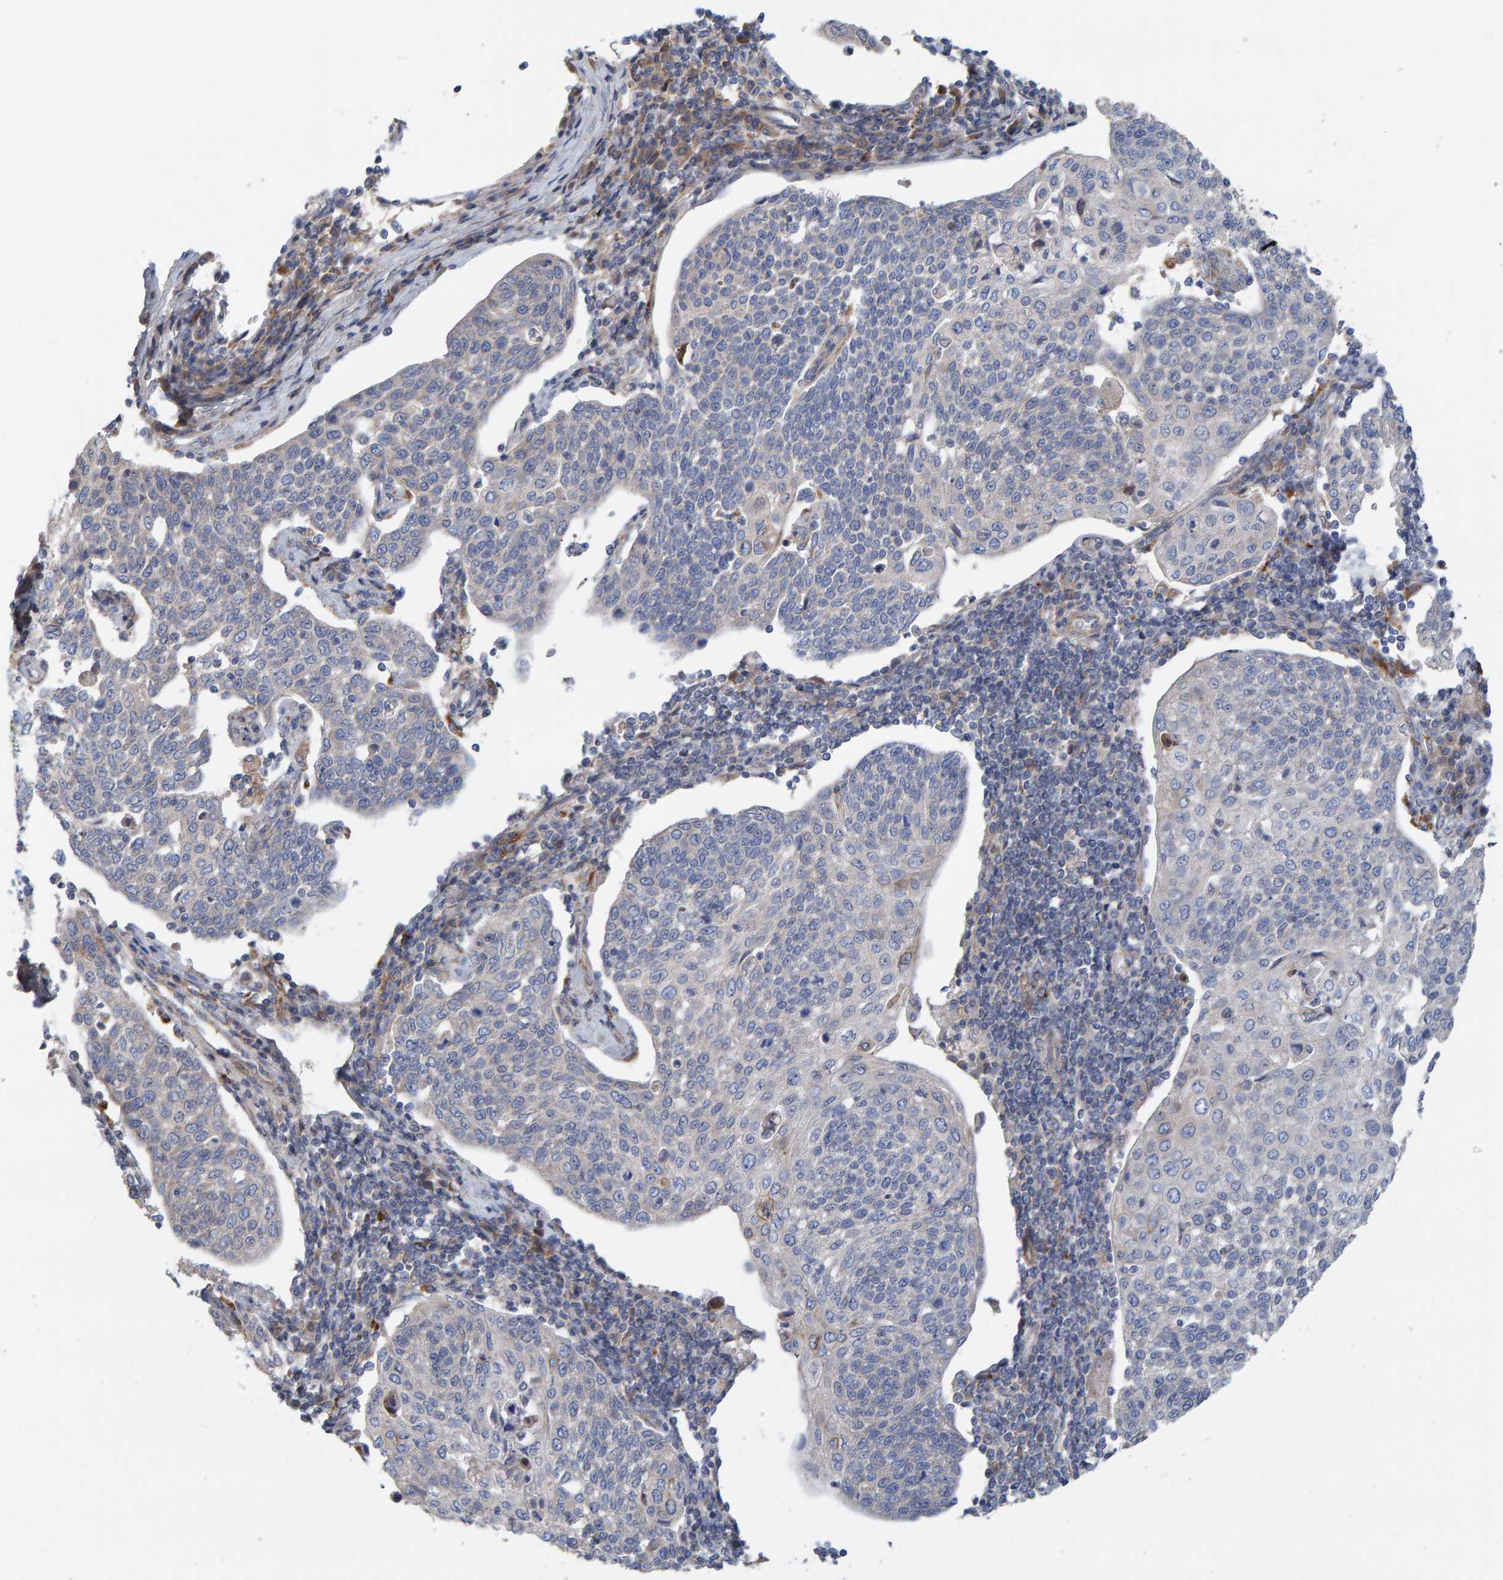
{"staining": {"intensity": "negative", "quantity": "none", "location": "none"}, "tissue": "cervical cancer", "cell_type": "Tumor cells", "image_type": "cancer", "snomed": [{"axis": "morphology", "description": "Squamous cell carcinoma, NOS"}, {"axis": "topography", "description": "Cervix"}], "caption": "DAB immunohistochemical staining of human cervical cancer (squamous cell carcinoma) shows no significant staining in tumor cells.", "gene": "CDK5RAP3", "patient": {"sex": "female", "age": 34}}